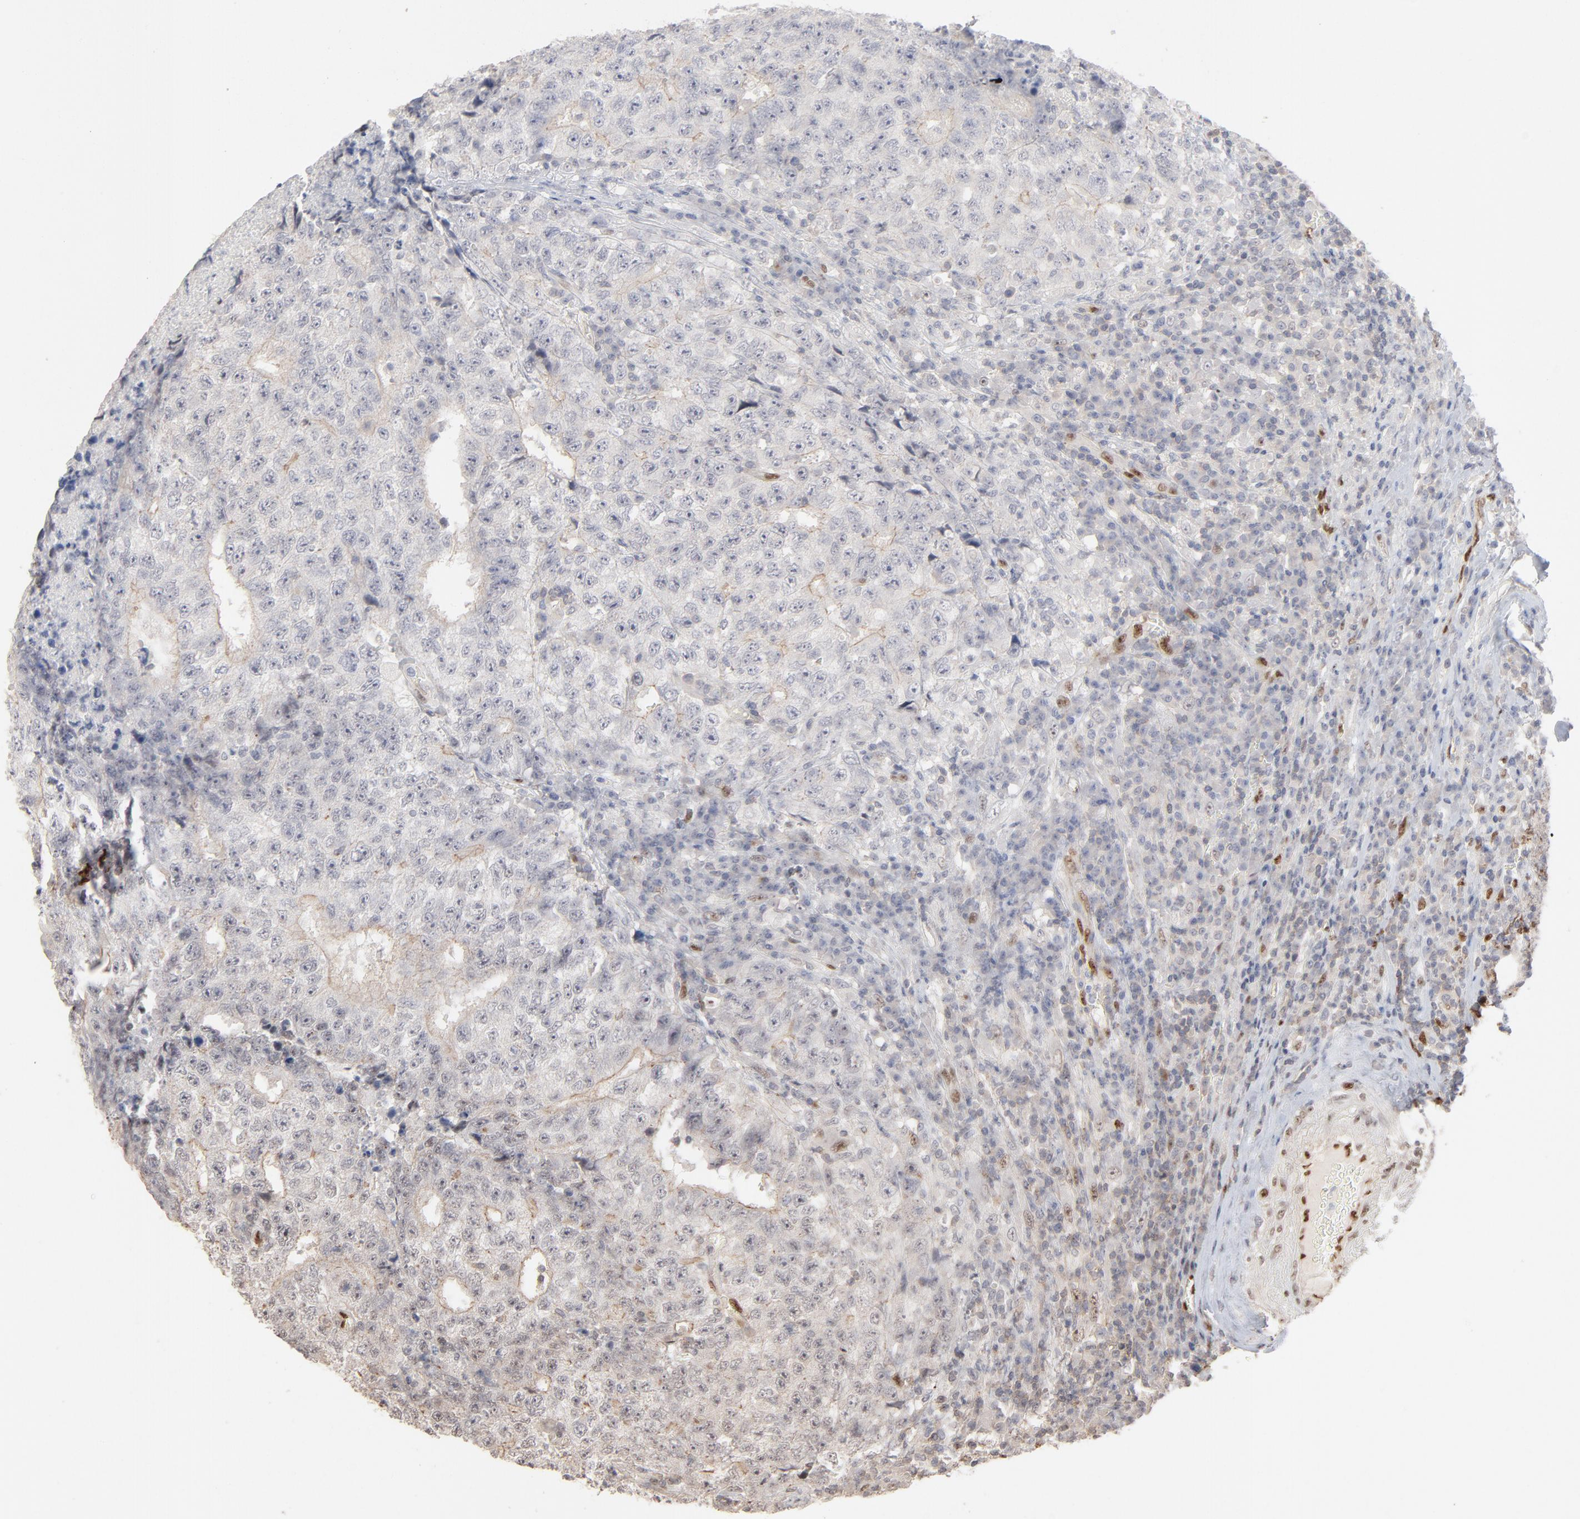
{"staining": {"intensity": "negative", "quantity": "none", "location": "none"}, "tissue": "testis cancer", "cell_type": "Tumor cells", "image_type": "cancer", "snomed": [{"axis": "morphology", "description": "Necrosis, NOS"}, {"axis": "morphology", "description": "Carcinoma, Embryonal, NOS"}, {"axis": "topography", "description": "Testis"}], "caption": "Tumor cells show no significant expression in testis embryonal carcinoma.", "gene": "NFIB", "patient": {"sex": "male", "age": 19}}